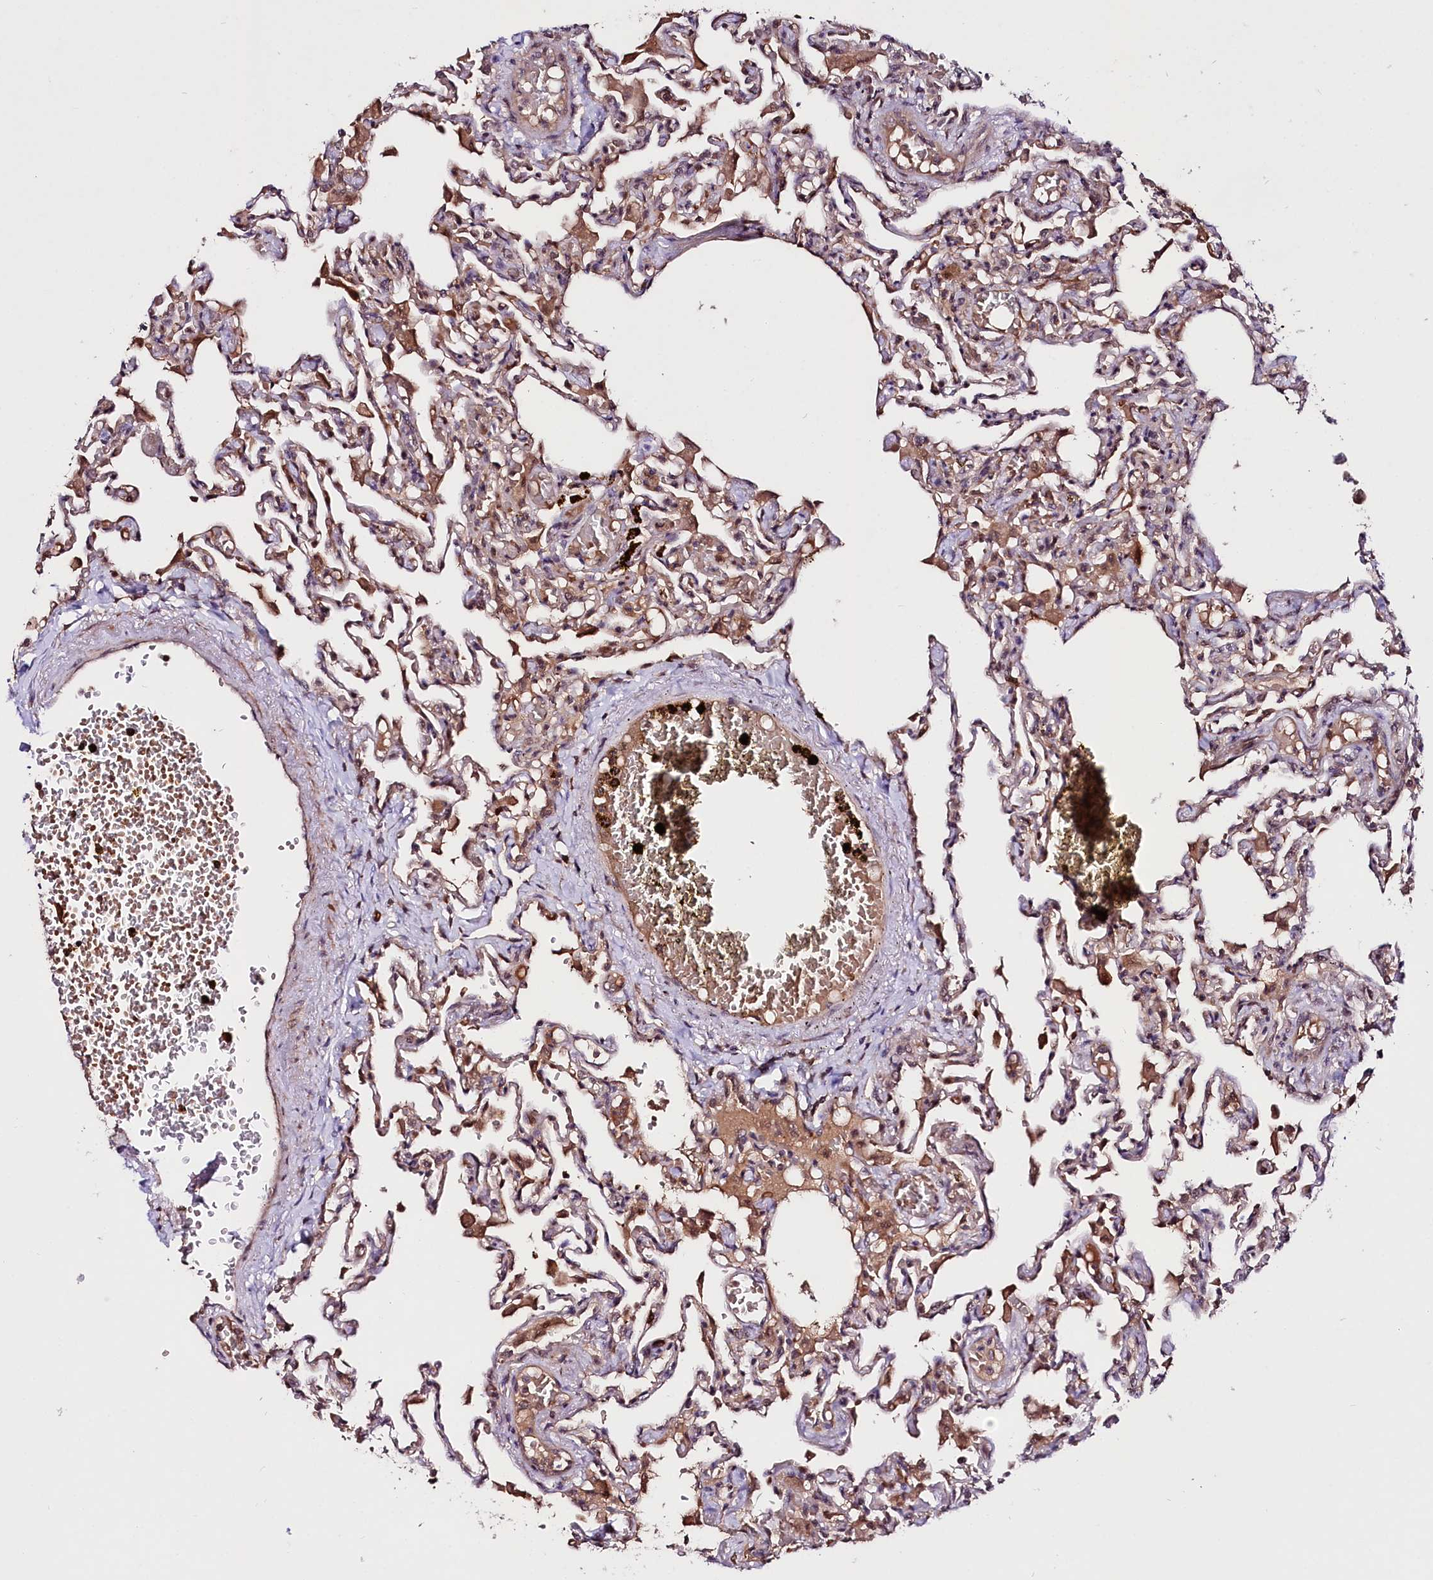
{"staining": {"intensity": "moderate", "quantity": "25%-75%", "location": "cytoplasmic/membranous"}, "tissue": "lung", "cell_type": "Alveolar cells", "image_type": "normal", "snomed": [{"axis": "morphology", "description": "Normal tissue, NOS"}, {"axis": "topography", "description": "Bronchus"}, {"axis": "topography", "description": "Lung"}], "caption": "An image of lung stained for a protein displays moderate cytoplasmic/membranous brown staining in alveolar cells.", "gene": "TAFAZZIN", "patient": {"sex": "female", "age": 49}}